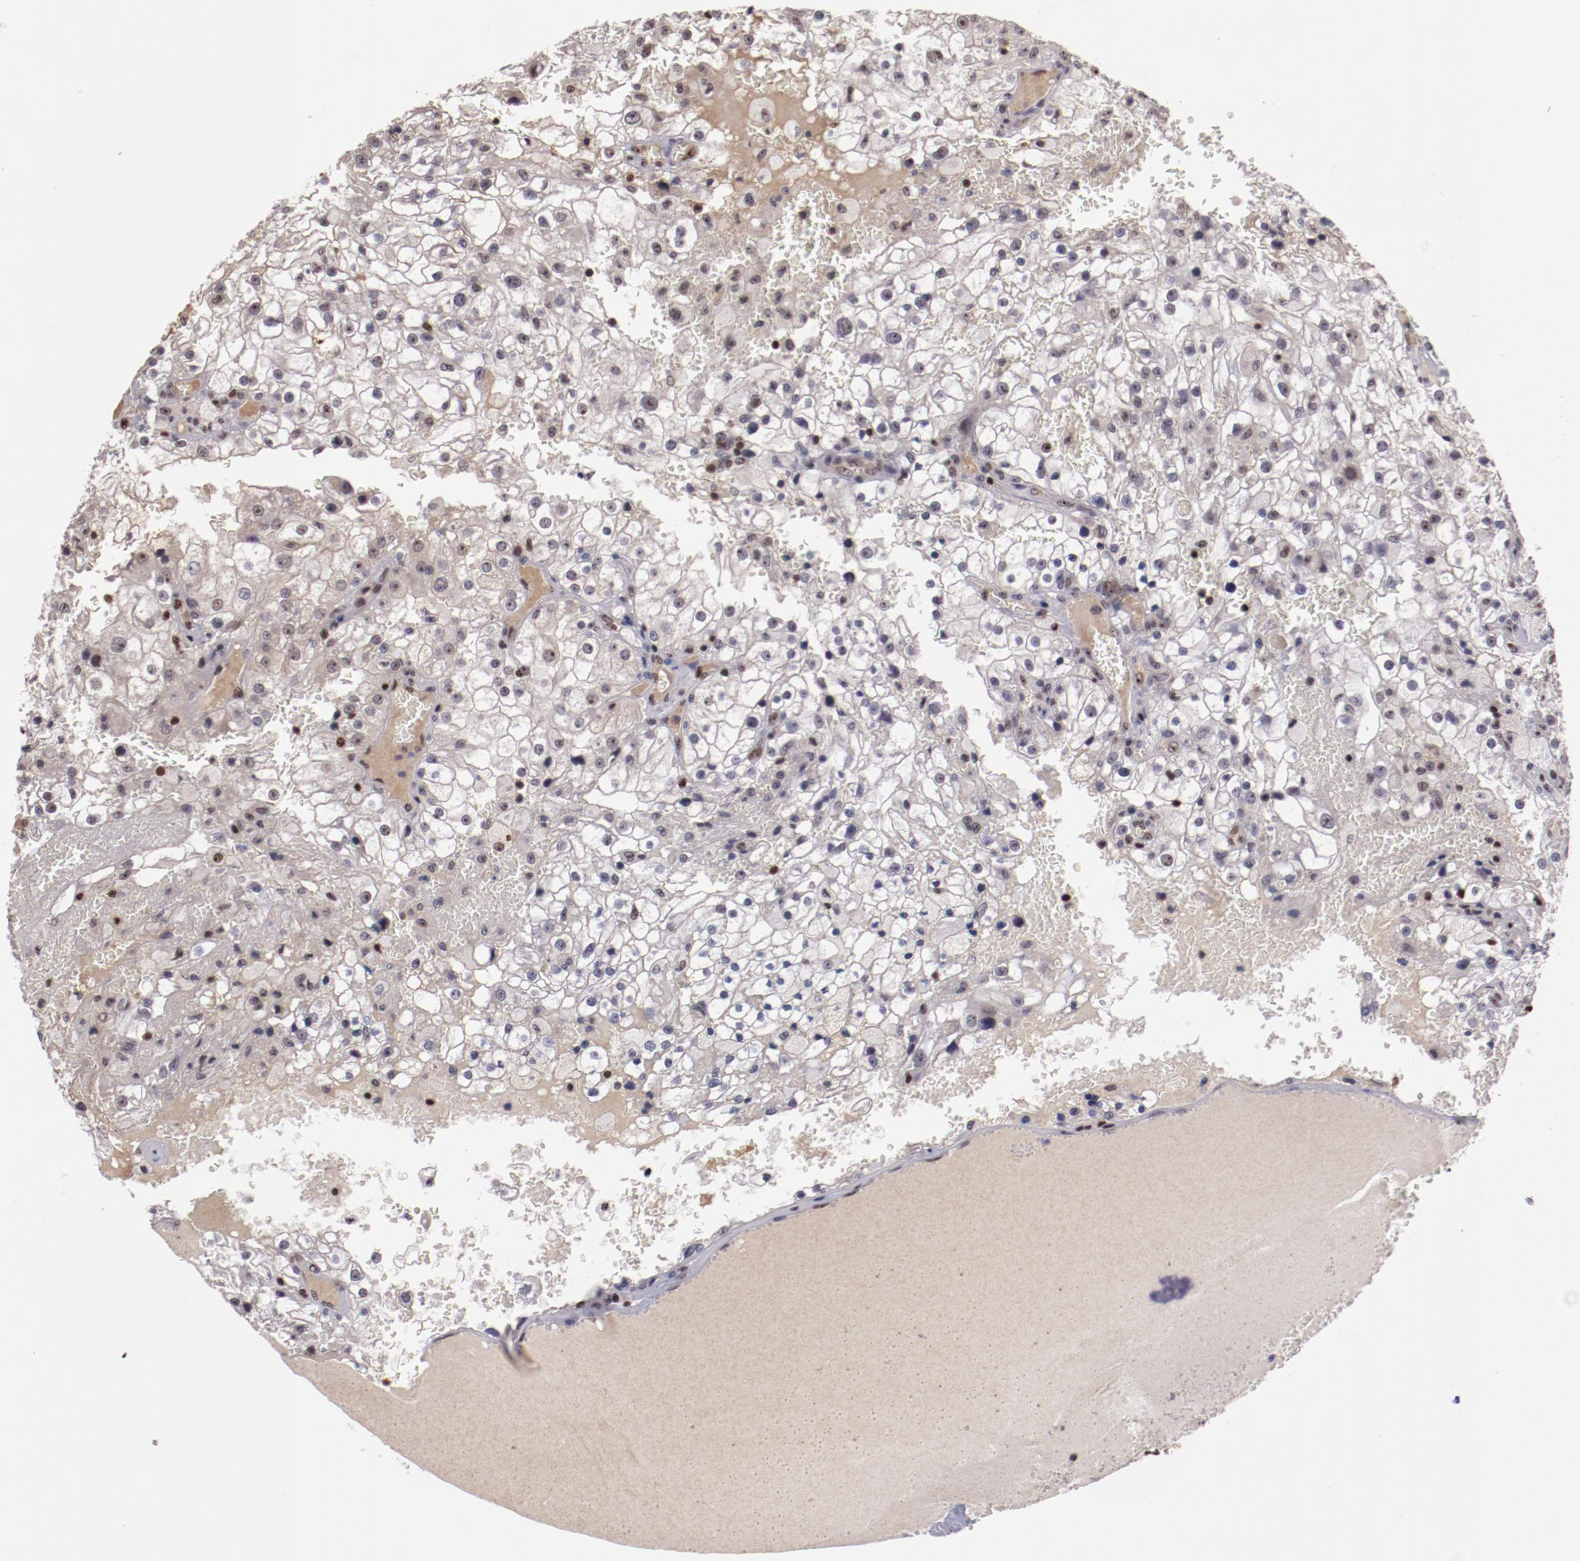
{"staining": {"intensity": "weak", "quantity": "<25%", "location": "cytoplasmic/membranous,nuclear"}, "tissue": "renal cancer", "cell_type": "Tumor cells", "image_type": "cancer", "snomed": [{"axis": "morphology", "description": "Adenocarcinoma, NOS"}, {"axis": "topography", "description": "Kidney"}], "caption": "Immunohistochemistry (IHC) micrograph of renal cancer (adenocarcinoma) stained for a protein (brown), which reveals no expression in tumor cells. Brightfield microscopy of IHC stained with DAB (brown) and hematoxylin (blue), captured at high magnification.", "gene": "DDX24", "patient": {"sex": "female", "age": 74}}